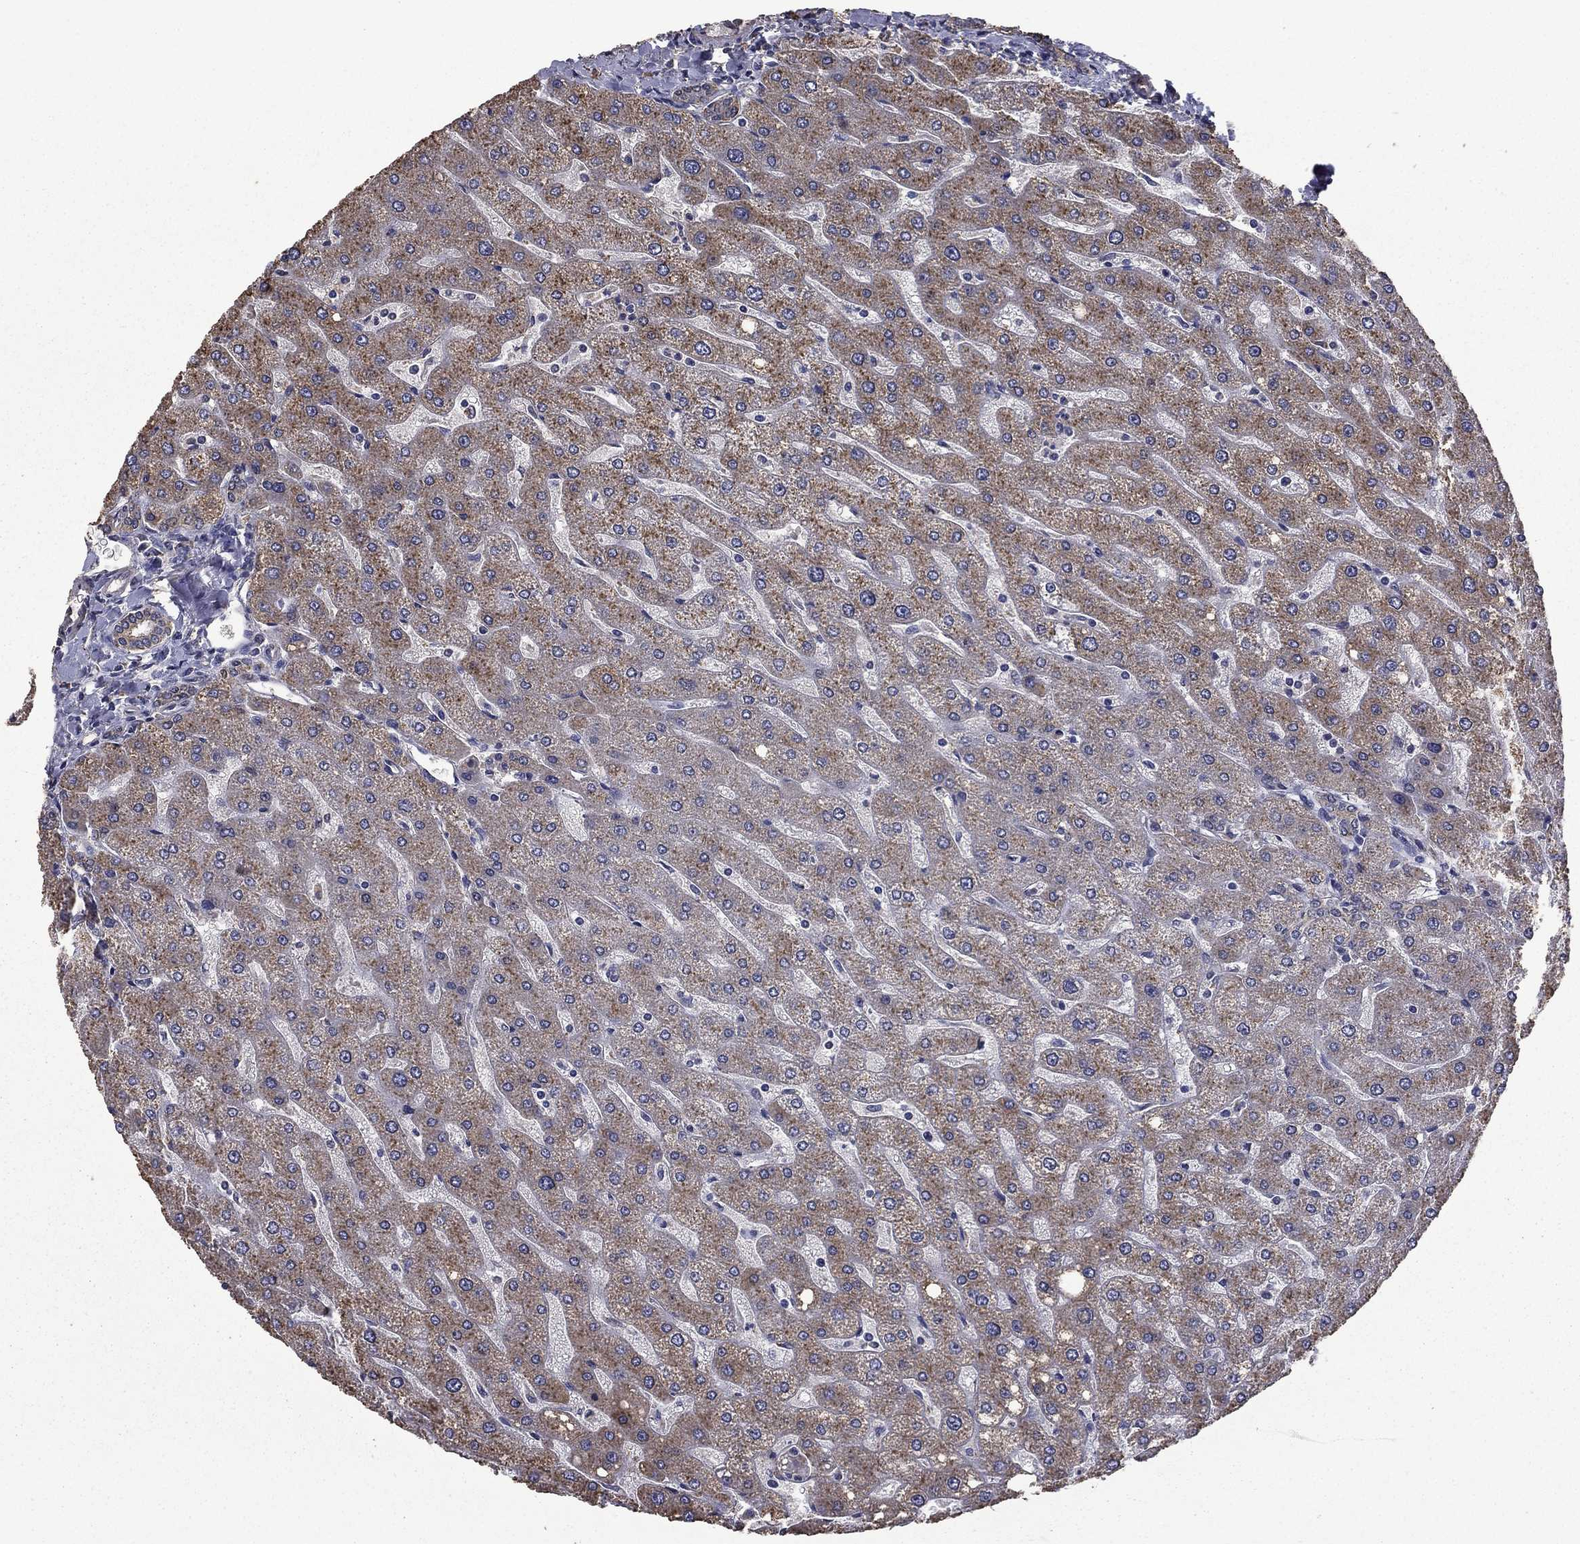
{"staining": {"intensity": "weak", "quantity": "<25%", "location": "cytoplasmic/membranous"}, "tissue": "liver", "cell_type": "Cholangiocytes", "image_type": "normal", "snomed": [{"axis": "morphology", "description": "Normal tissue, NOS"}, {"axis": "topography", "description": "Liver"}], "caption": "Image shows no significant protein staining in cholangiocytes of benign liver.", "gene": "MFAP3L", "patient": {"sex": "male", "age": 67}}